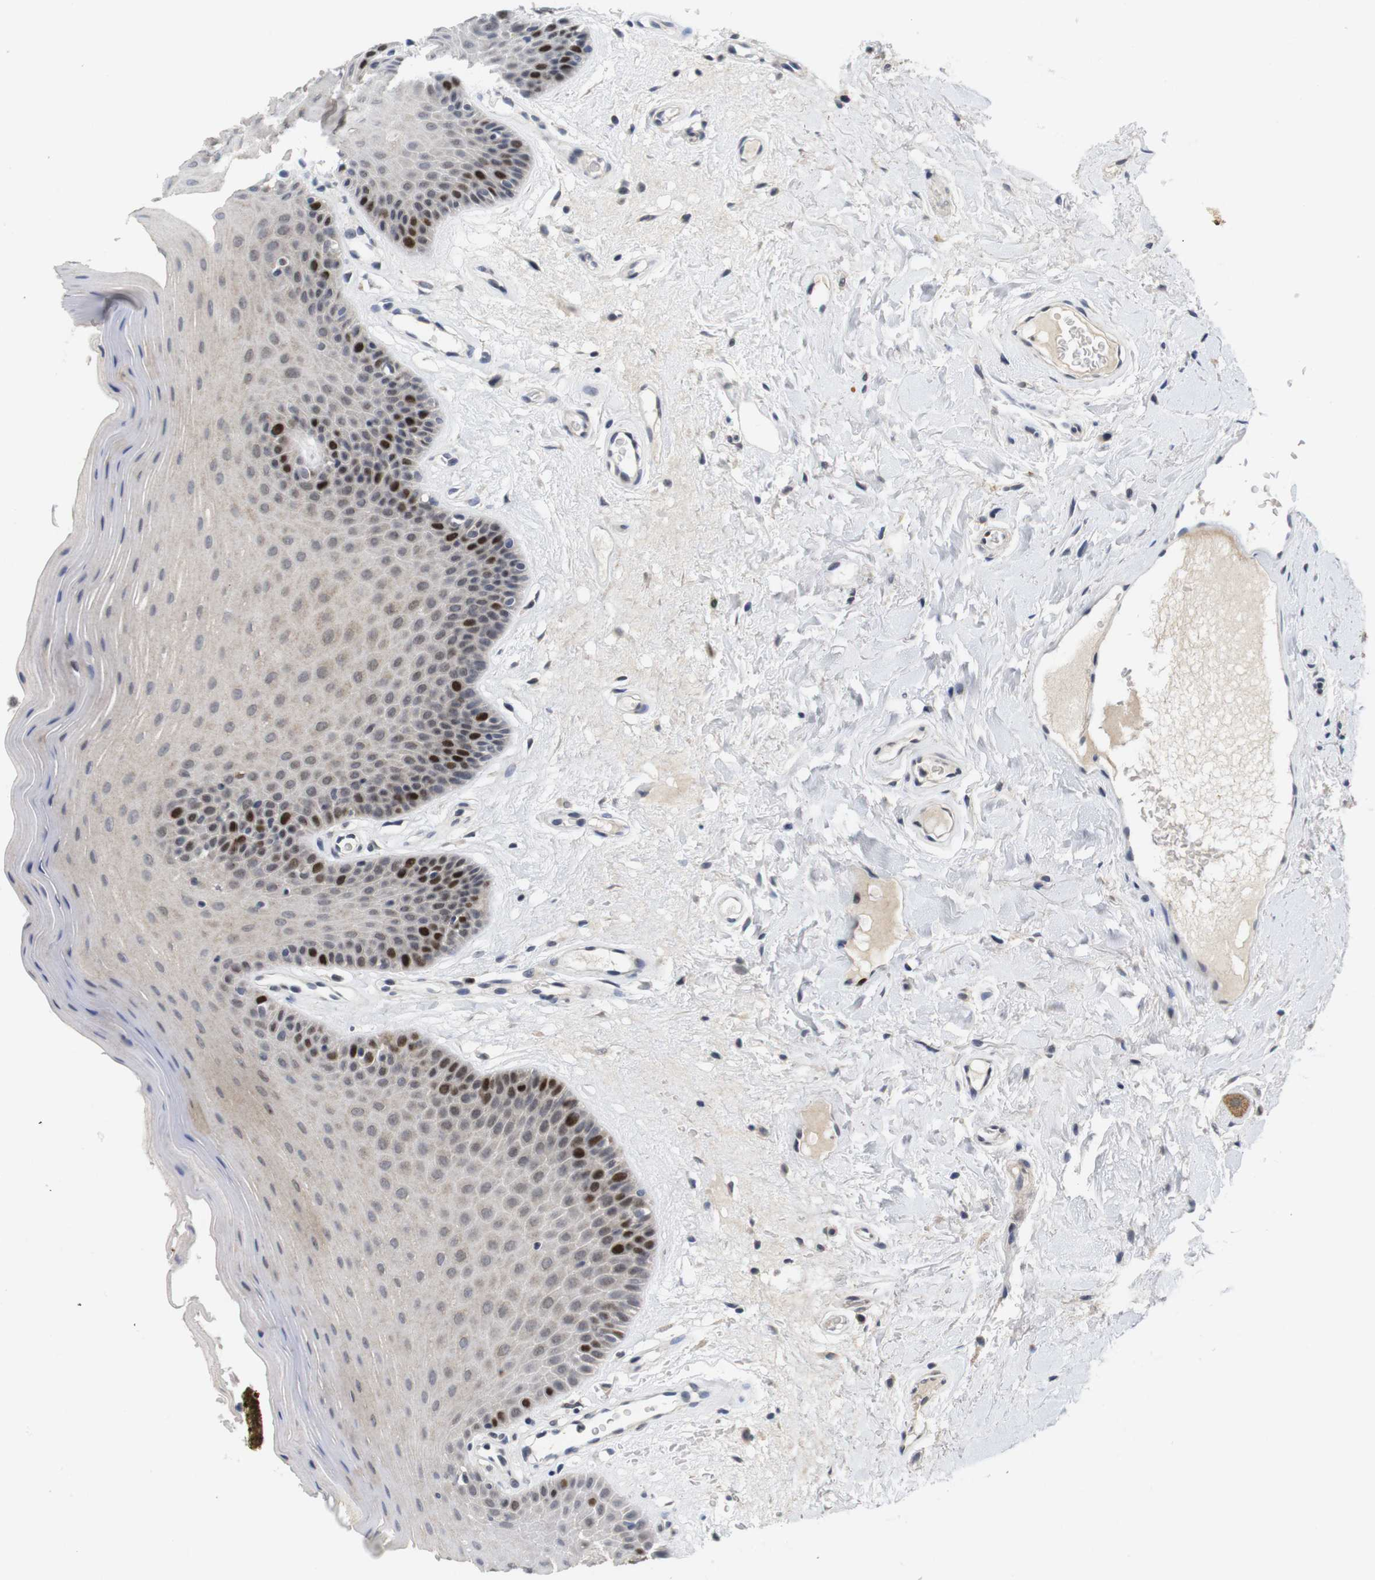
{"staining": {"intensity": "strong", "quantity": "<25%", "location": "nuclear"}, "tissue": "oral mucosa", "cell_type": "Squamous epithelial cells", "image_type": "normal", "snomed": [{"axis": "morphology", "description": "Normal tissue, NOS"}, {"axis": "morphology", "description": "Squamous cell carcinoma, NOS"}, {"axis": "topography", "description": "Skeletal muscle"}, {"axis": "topography", "description": "Adipose tissue"}, {"axis": "topography", "description": "Vascular tissue"}, {"axis": "topography", "description": "Oral tissue"}, {"axis": "topography", "description": "Peripheral nerve tissue"}, {"axis": "topography", "description": "Head-Neck"}], "caption": "Immunohistochemical staining of unremarkable human oral mucosa demonstrates <25% levels of strong nuclear protein expression in about <25% of squamous epithelial cells.", "gene": "SKP2", "patient": {"sex": "male", "age": 71}}